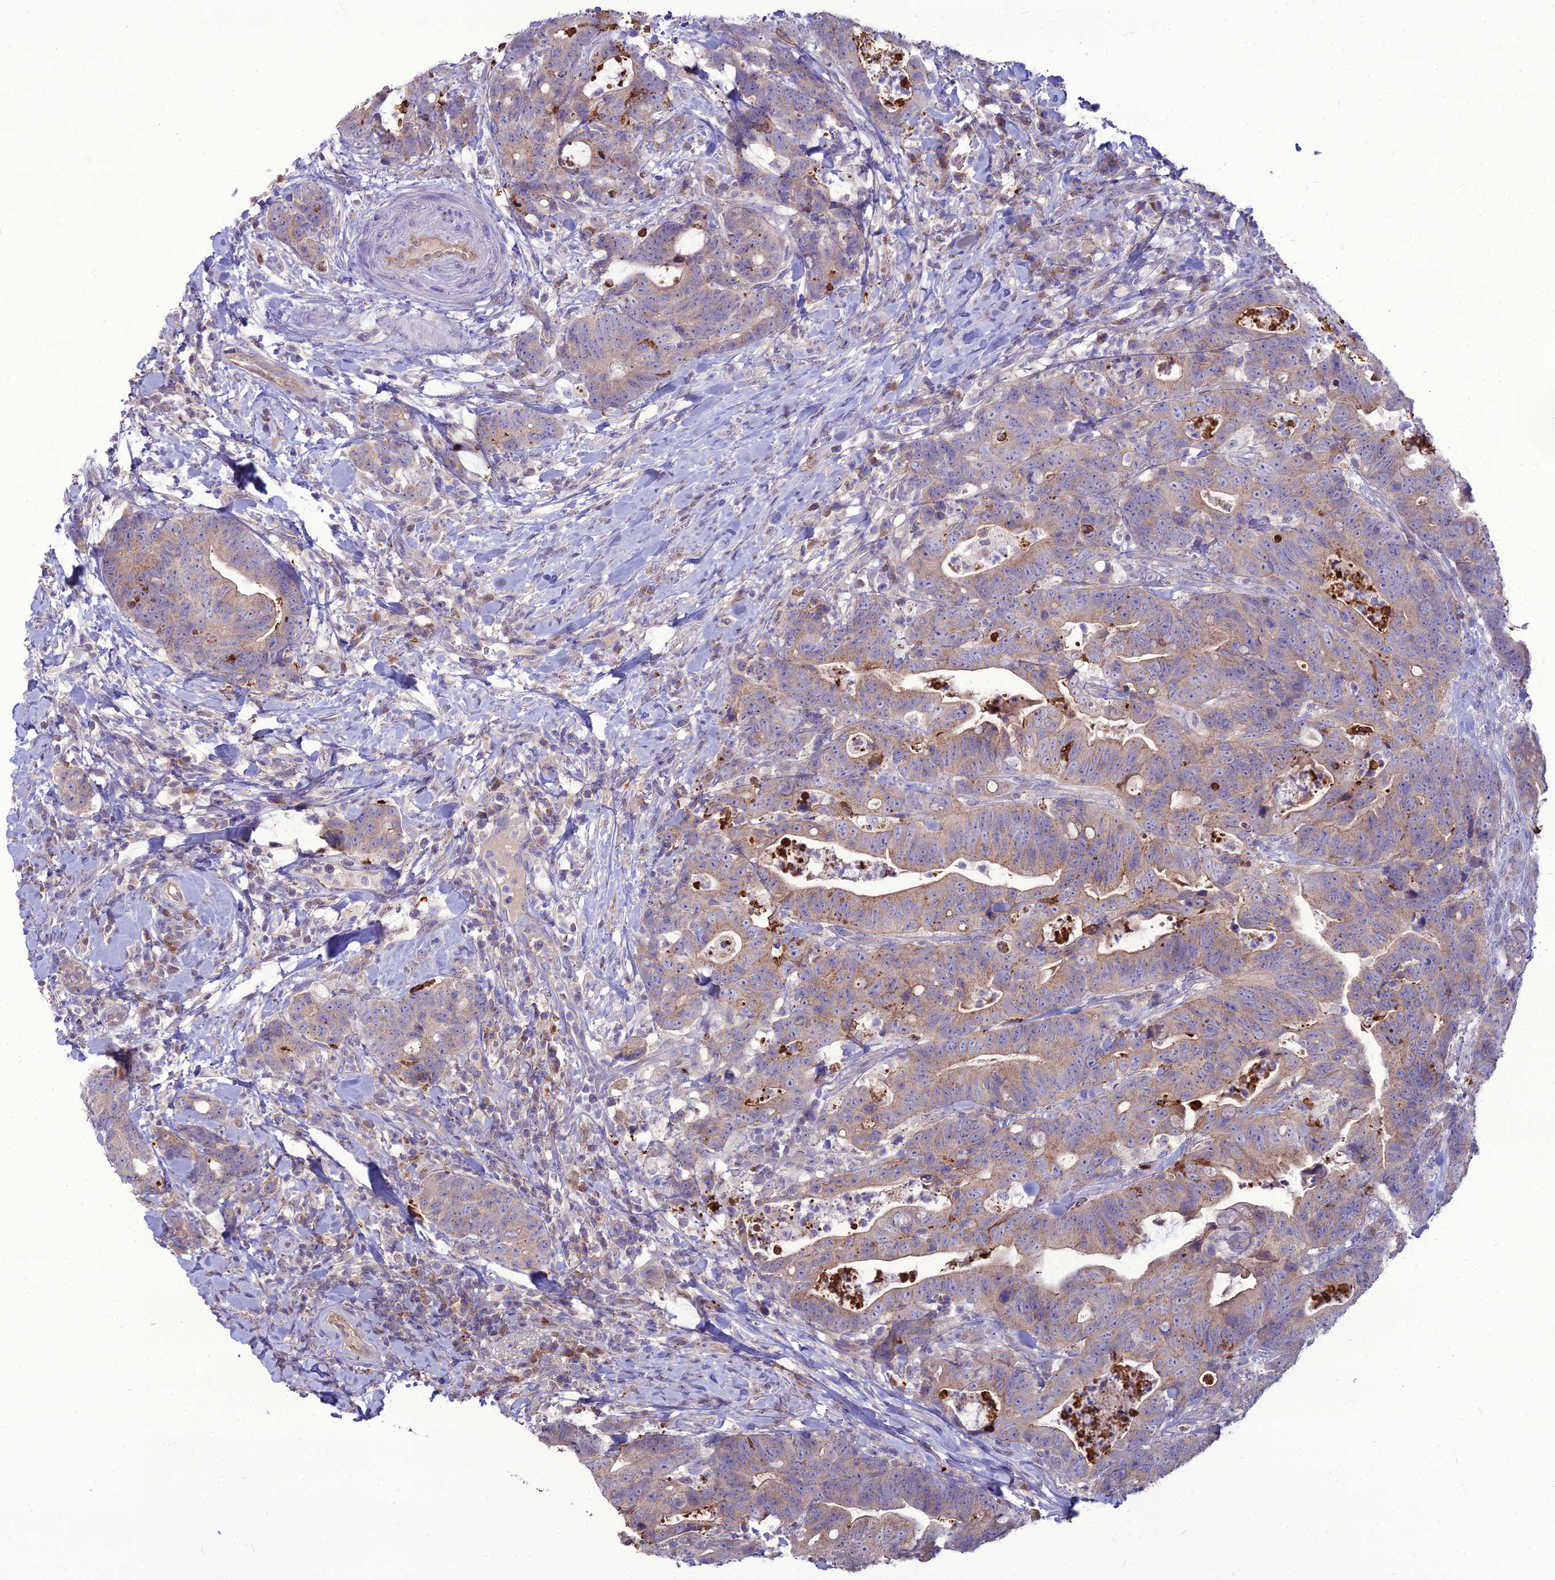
{"staining": {"intensity": "weak", "quantity": ">75%", "location": "cytoplasmic/membranous"}, "tissue": "colorectal cancer", "cell_type": "Tumor cells", "image_type": "cancer", "snomed": [{"axis": "morphology", "description": "Adenocarcinoma, NOS"}, {"axis": "topography", "description": "Colon"}], "caption": "DAB immunohistochemical staining of colorectal cancer (adenocarcinoma) shows weak cytoplasmic/membranous protein positivity in about >75% of tumor cells.", "gene": "PCED1B", "patient": {"sex": "female", "age": 82}}